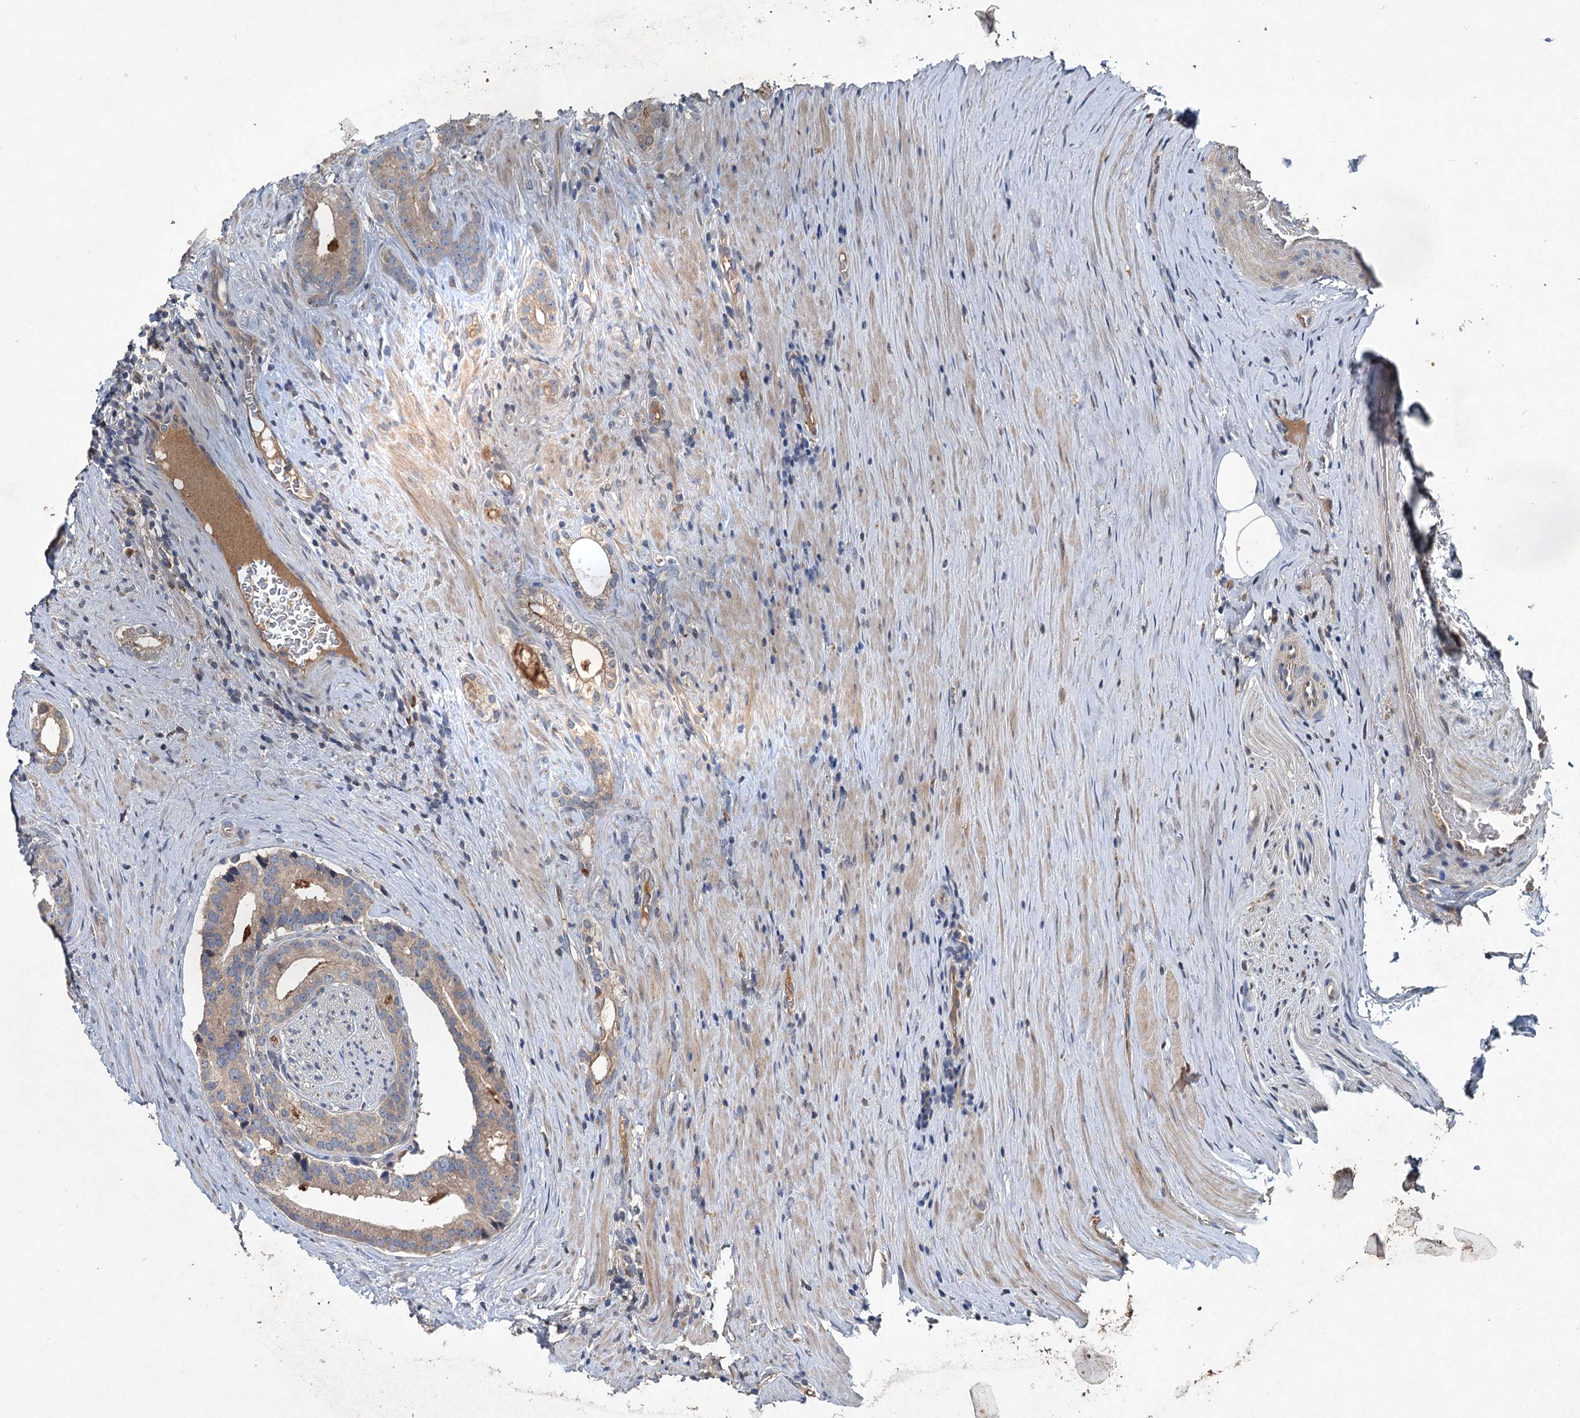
{"staining": {"intensity": "weak", "quantity": ">75%", "location": "cytoplasmic/membranous"}, "tissue": "prostate cancer", "cell_type": "Tumor cells", "image_type": "cancer", "snomed": [{"axis": "morphology", "description": "Adenocarcinoma, Low grade"}, {"axis": "topography", "description": "Prostate"}], "caption": "The image reveals a brown stain indicating the presence of a protein in the cytoplasmic/membranous of tumor cells in adenocarcinoma (low-grade) (prostate).", "gene": "TAPBPL", "patient": {"sex": "male", "age": 71}}